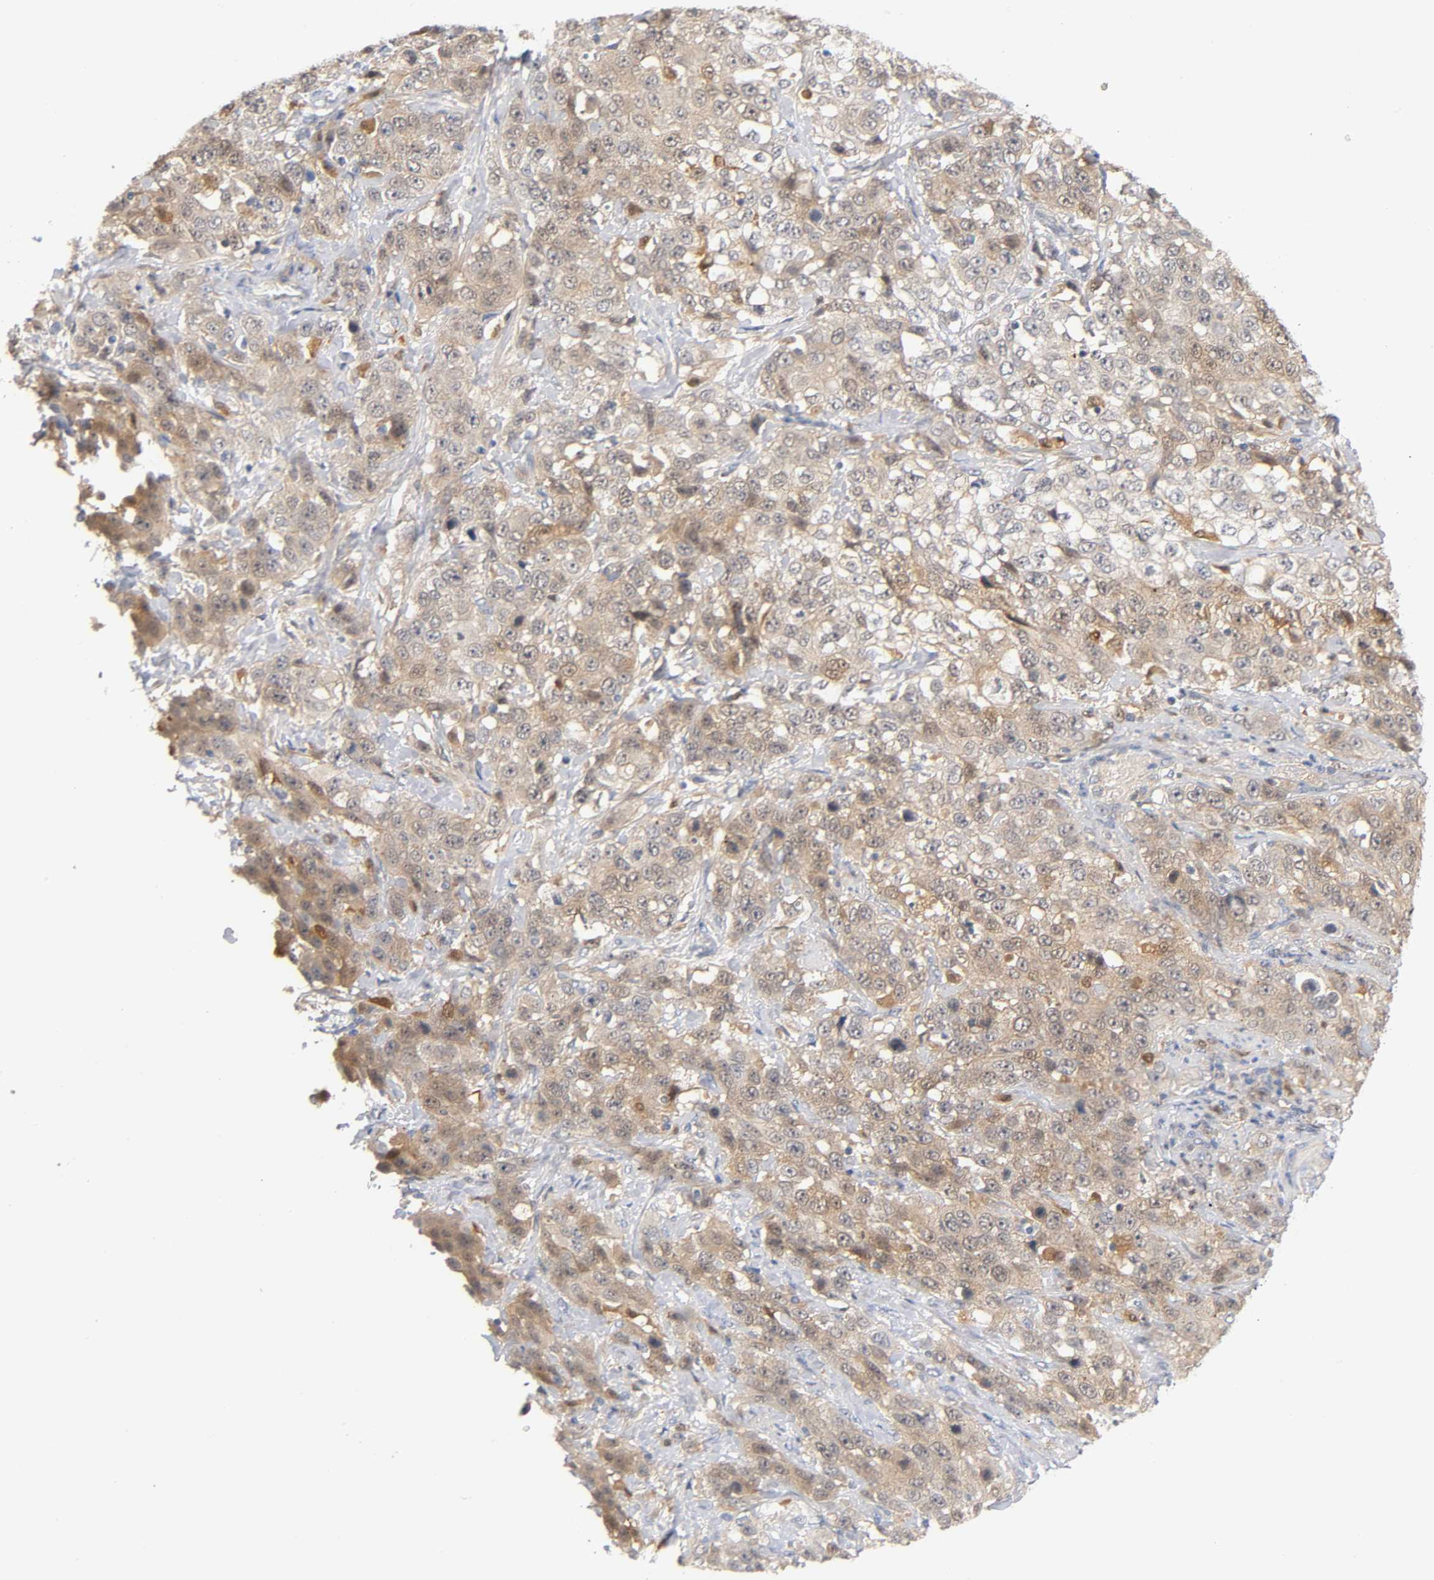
{"staining": {"intensity": "weak", "quantity": "25%-75%", "location": "cytoplasmic/membranous,nuclear"}, "tissue": "stomach cancer", "cell_type": "Tumor cells", "image_type": "cancer", "snomed": [{"axis": "morphology", "description": "Normal tissue, NOS"}, {"axis": "morphology", "description": "Adenocarcinoma, NOS"}, {"axis": "topography", "description": "Stomach"}], "caption": "Immunohistochemistry (IHC) histopathology image of neoplastic tissue: human stomach cancer (adenocarcinoma) stained using IHC reveals low levels of weak protein expression localized specifically in the cytoplasmic/membranous and nuclear of tumor cells, appearing as a cytoplasmic/membranous and nuclear brown color.", "gene": "IL18", "patient": {"sex": "male", "age": 48}}